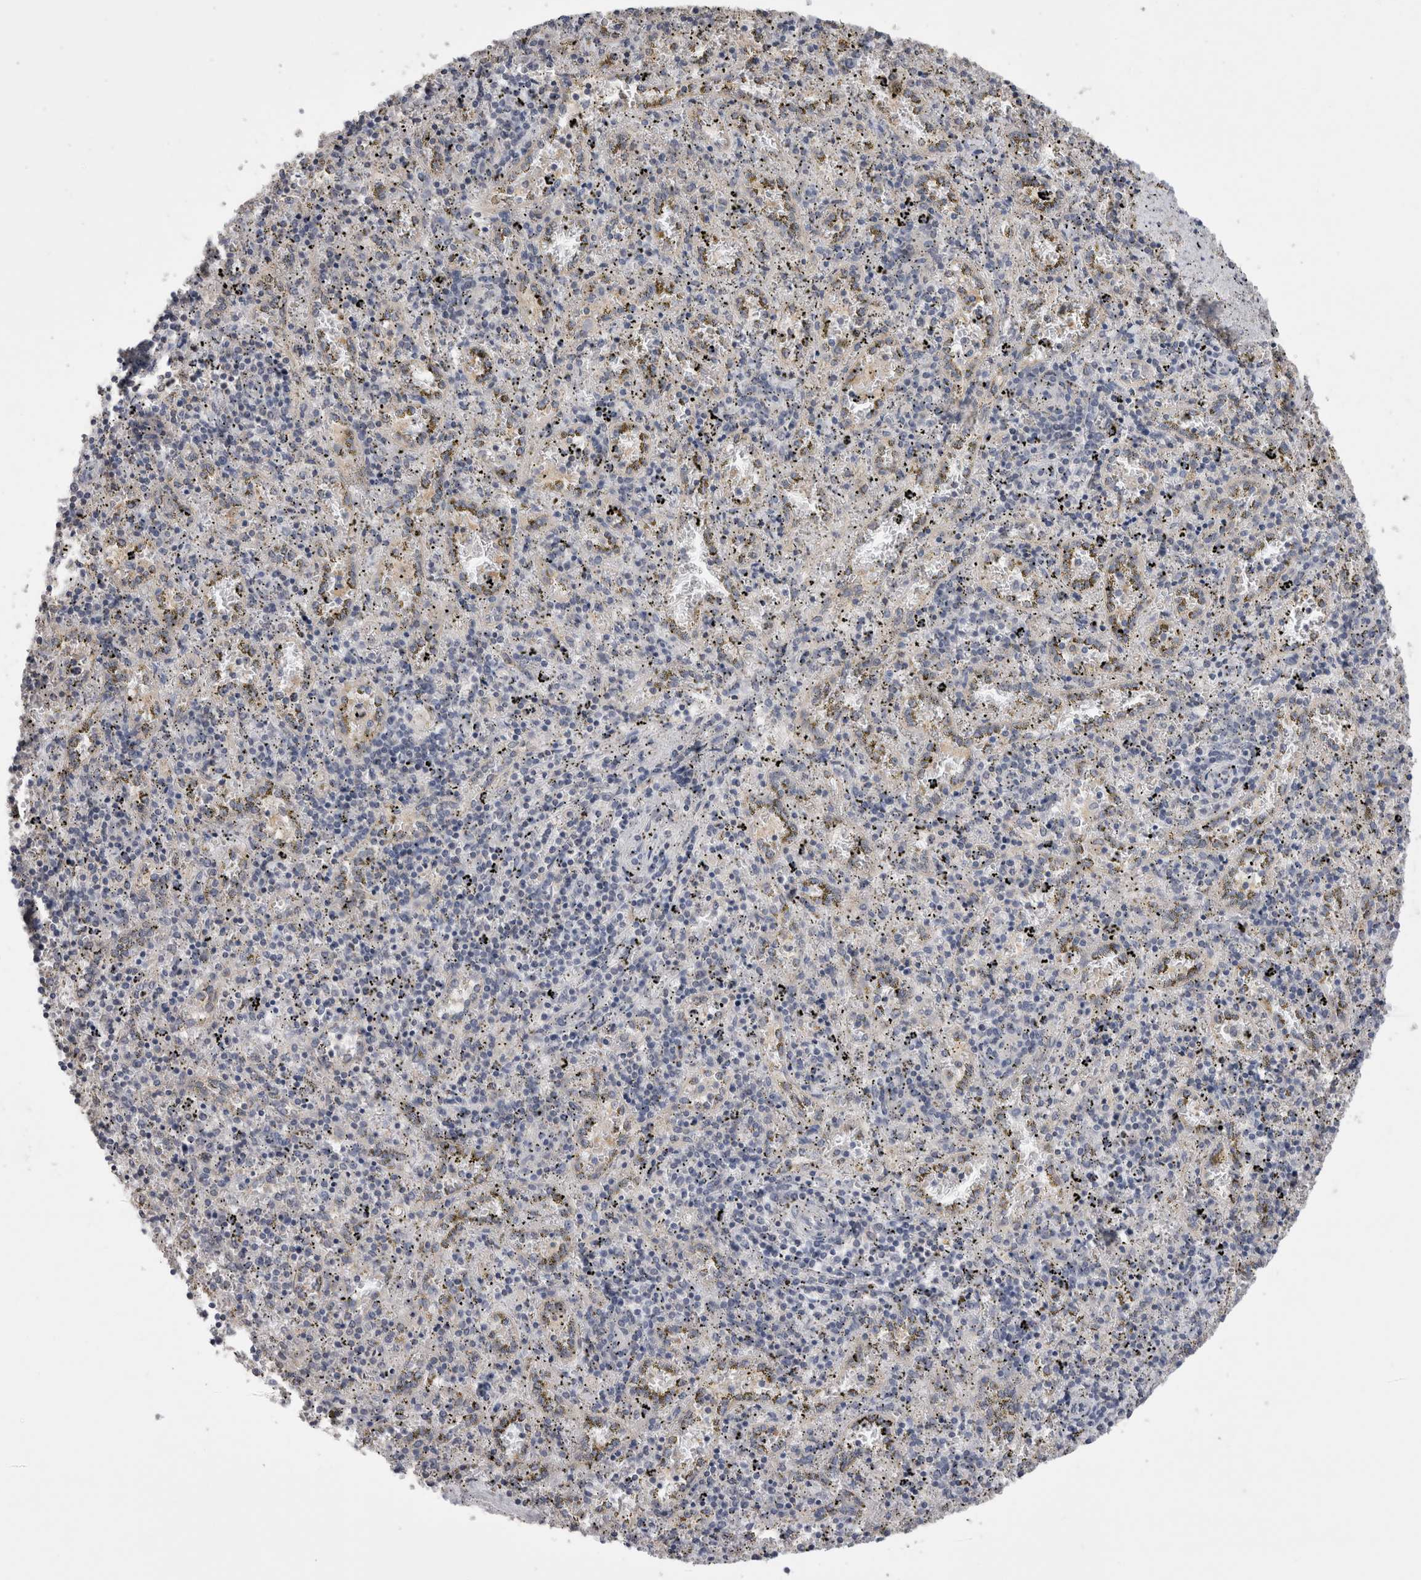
{"staining": {"intensity": "negative", "quantity": "none", "location": "none"}, "tissue": "spleen", "cell_type": "Cells in red pulp", "image_type": "normal", "snomed": [{"axis": "morphology", "description": "Normal tissue, NOS"}, {"axis": "topography", "description": "Spleen"}], "caption": "Immunohistochemical staining of benign human spleen exhibits no significant positivity in cells in red pulp.", "gene": "OTOR", "patient": {"sex": "male", "age": 11}}